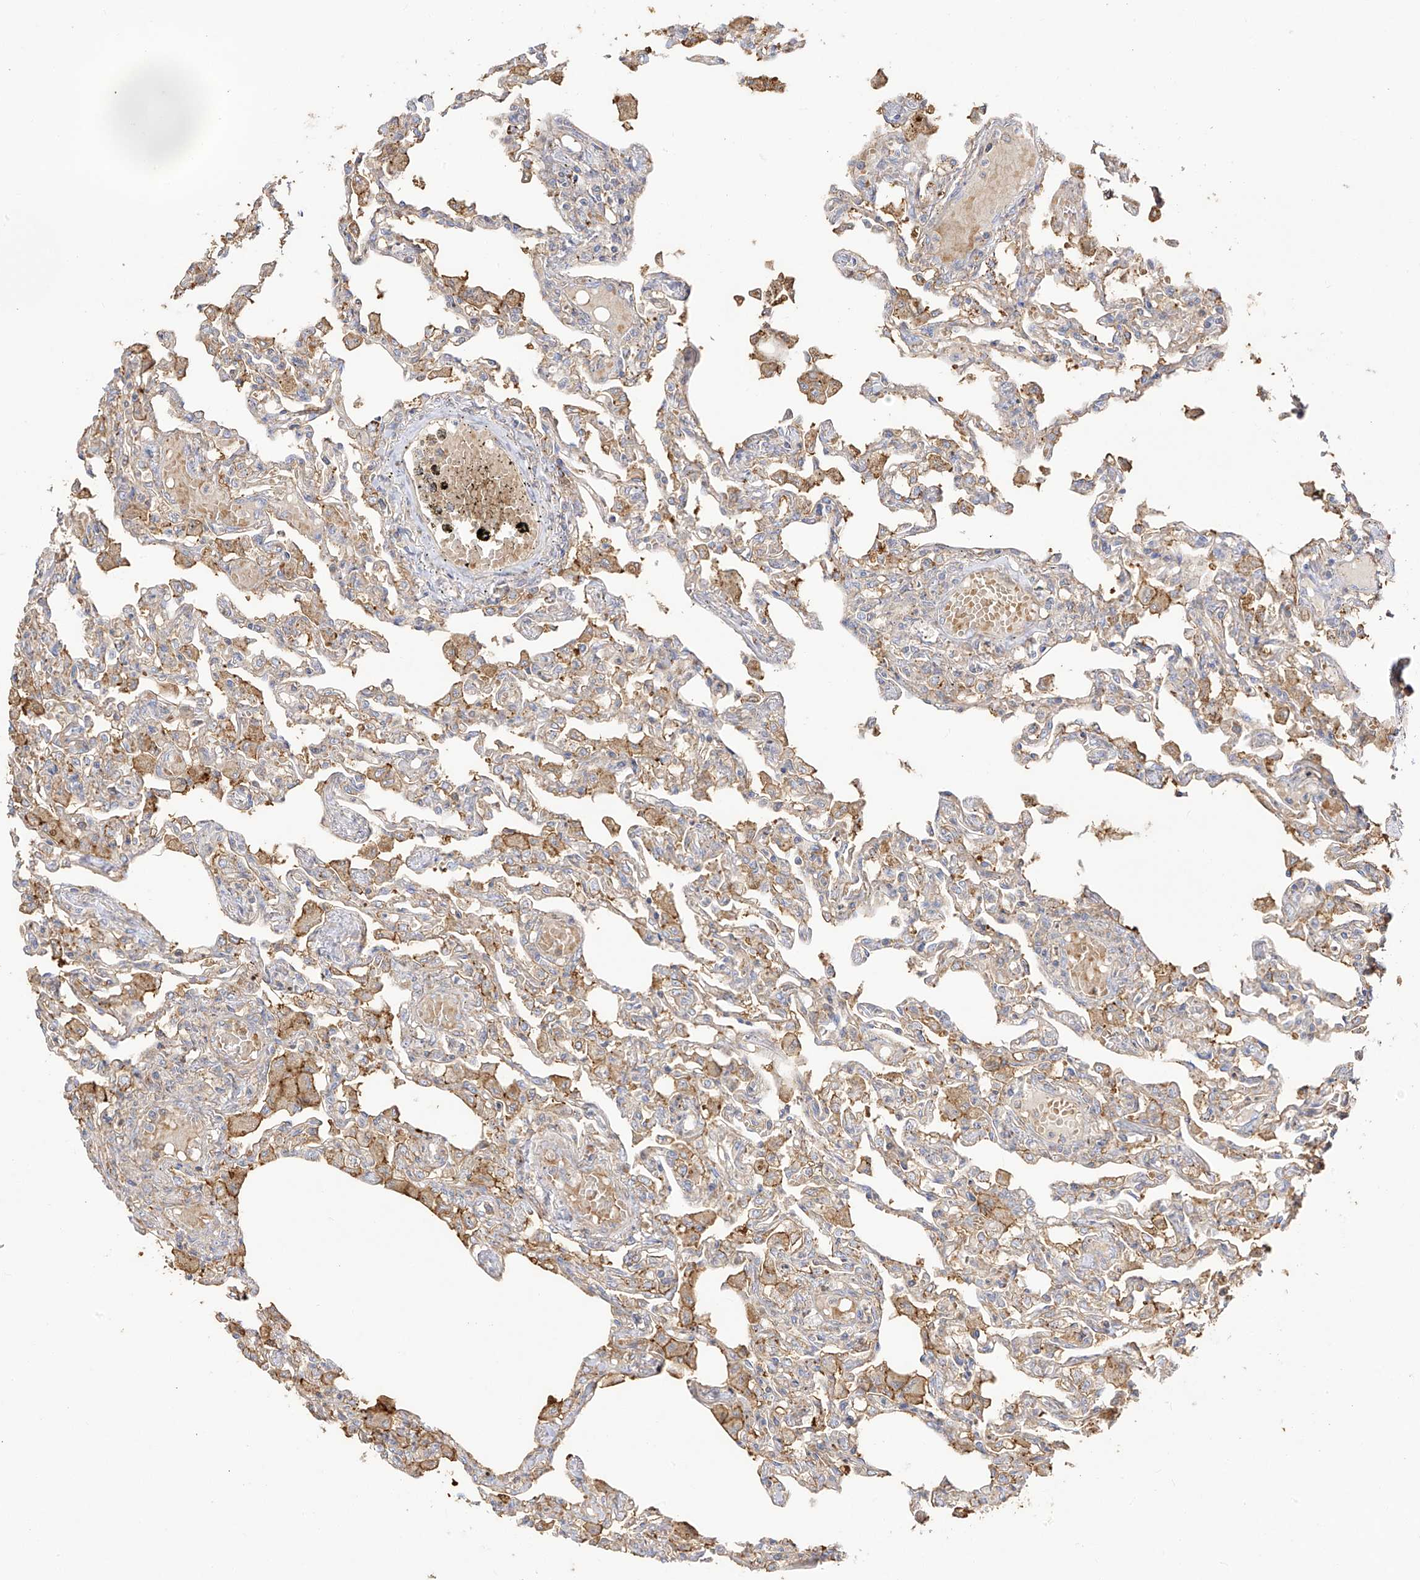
{"staining": {"intensity": "moderate", "quantity": "<25%", "location": "cytoplasmic/membranous"}, "tissue": "lung", "cell_type": "Alveolar cells", "image_type": "normal", "snomed": [{"axis": "morphology", "description": "Normal tissue, NOS"}, {"axis": "topography", "description": "Bronchus"}, {"axis": "topography", "description": "Lung"}], "caption": "Immunohistochemistry (IHC) histopathology image of benign lung: lung stained using IHC displays low levels of moderate protein expression localized specifically in the cytoplasmic/membranous of alveolar cells, appearing as a cytoplasmic/membranous brown color.", "gene": "ZGRF1", "patient": {"sex": "female", "age": 49}}